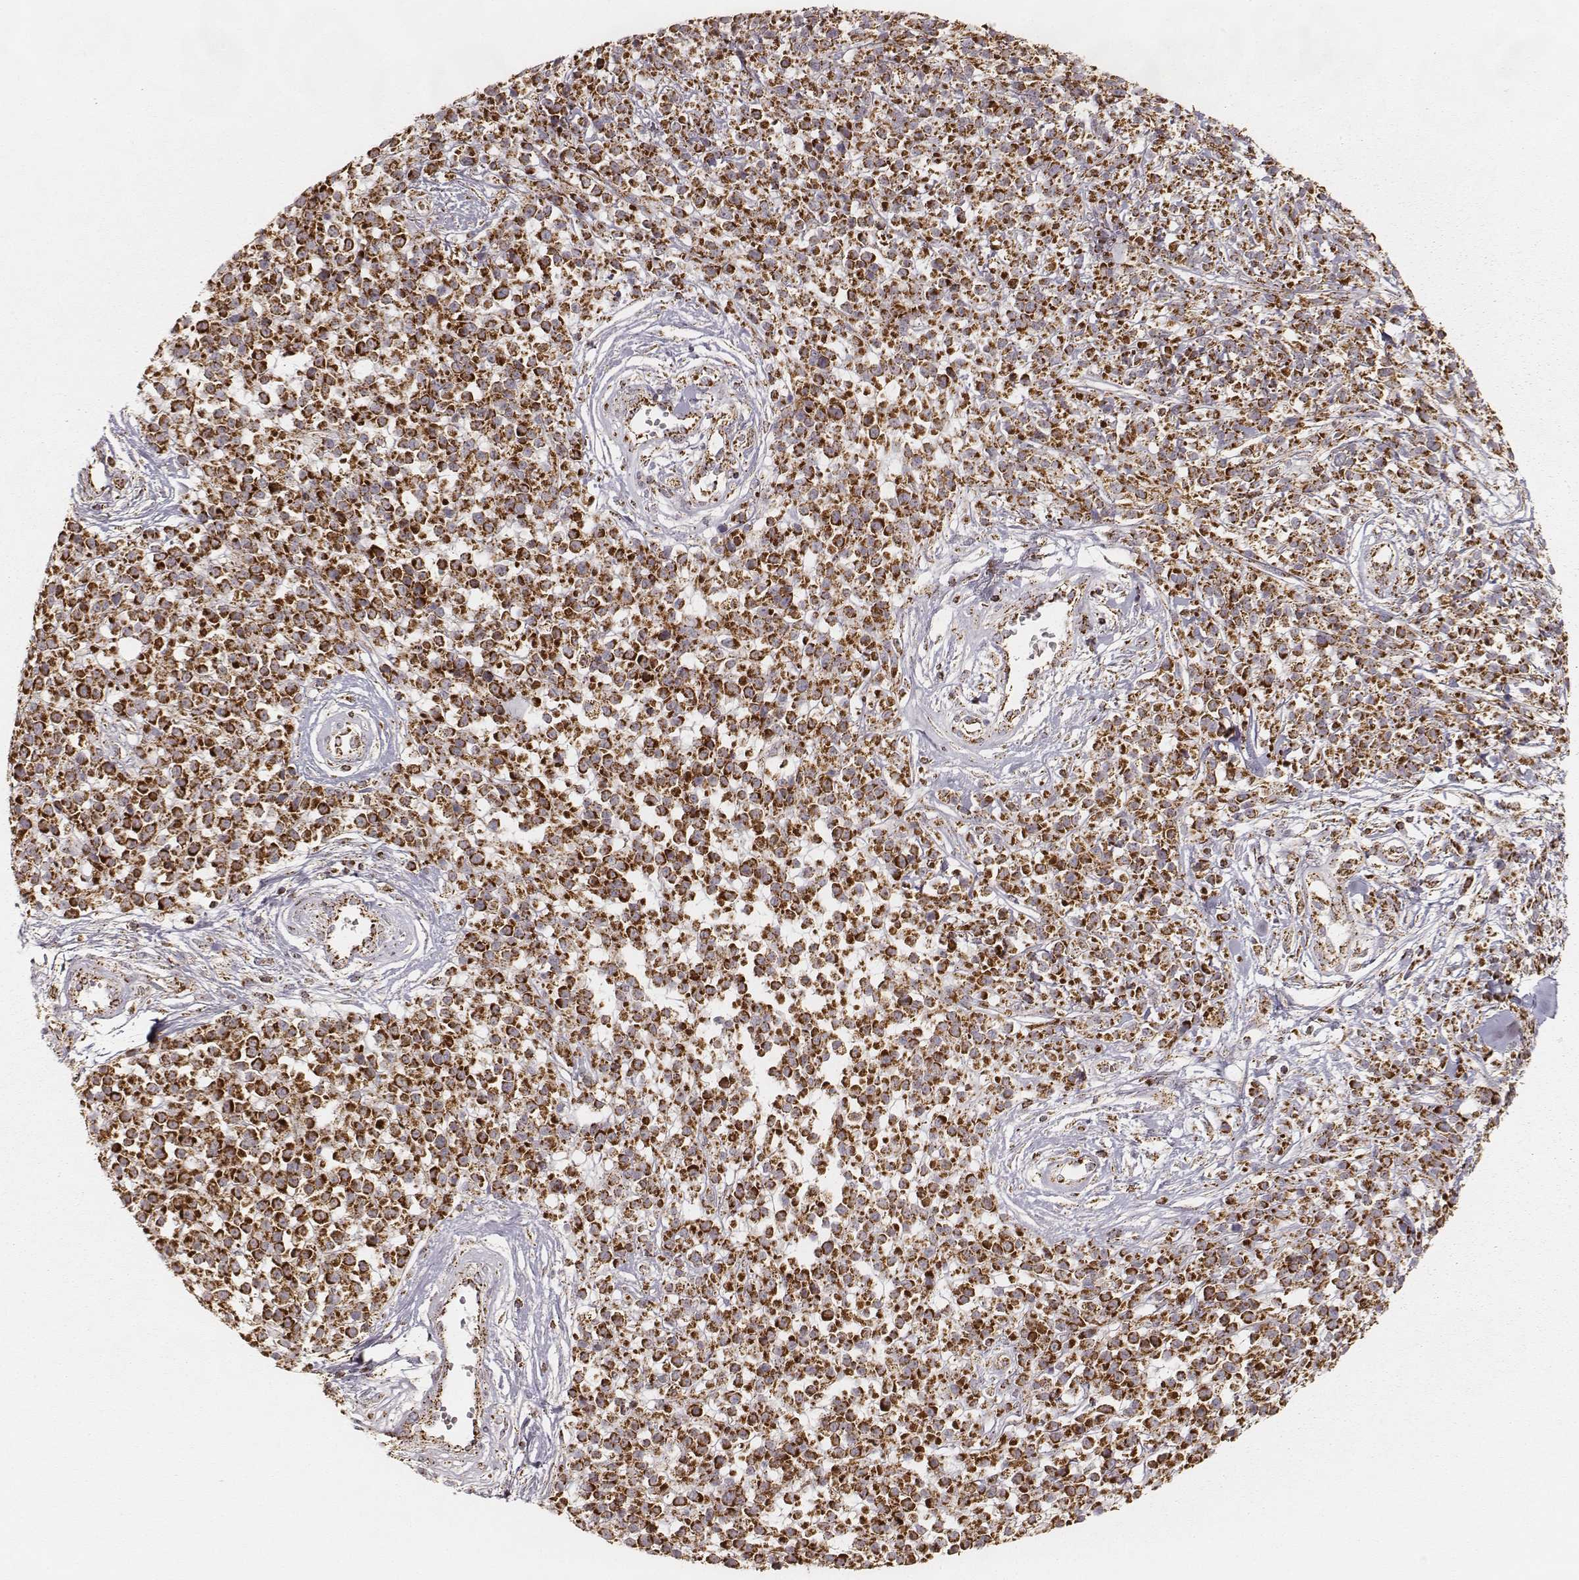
{"staining": {"intensity": "strong", "quantity": ">75%", "location": "cytoplasmic/membranous"}, "tissue": "melanoma", "cell_type": "Tumor cells", "image_type": "cancer", "snomed": [{"axis": "morphology", "description": "Malignant melanoma, NOS"}, {"axis": "topography", "description": "Skin"}, {"axis": "topography", "description": "Skin of trunk"}], "caption": "The photomicrograph demonstrates staining of melanoma, revealing strong cytoplasmic/membranous protein positivity (brown color) within tumor cells. The protein of interest is shown in brown color, while the nuclei are stained blue.", "gene": "CS", "patient": {"sex": "male", "age": 74}}